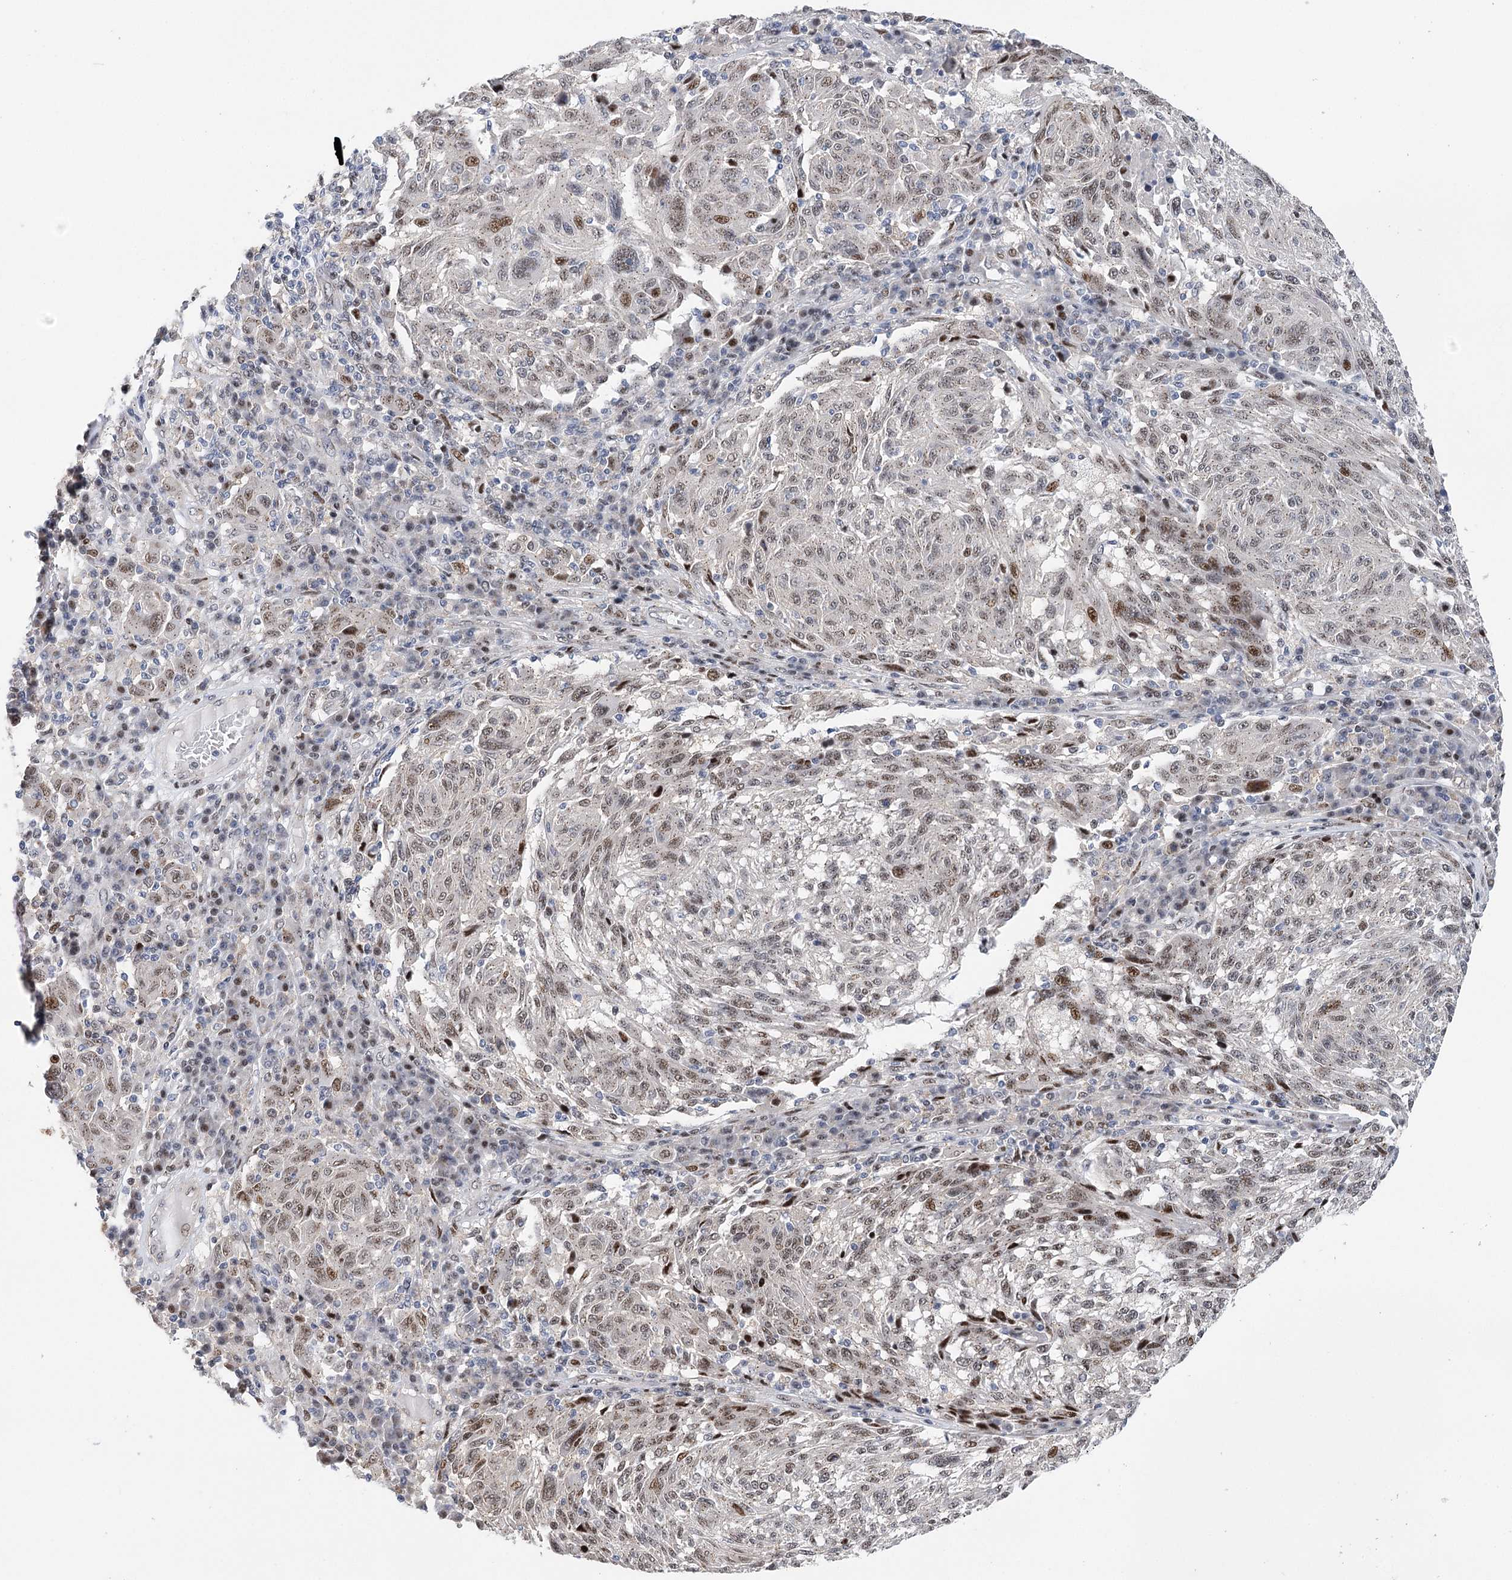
{"staining": {"intensity": "weak", "quantity": "25%-75%", "location": "nuclear"}, "tissue": "melanoma", "cell_type": "Tumor cells", "image_type": "cancer", "snomed": [{"axis": "morphology", "description": "Malignant melanoma, NOS"}, {"axis": "topography", "description": "Skin"}], "caption": "Malignant melanoma stained with DAB immunohistochemistry (IHC) exhibits low levels of weak nuclear positivity in about 25%-75% of tumor cells.", "gene": "CAMTA1", "patient": {"sex": "male", "age": 53}}